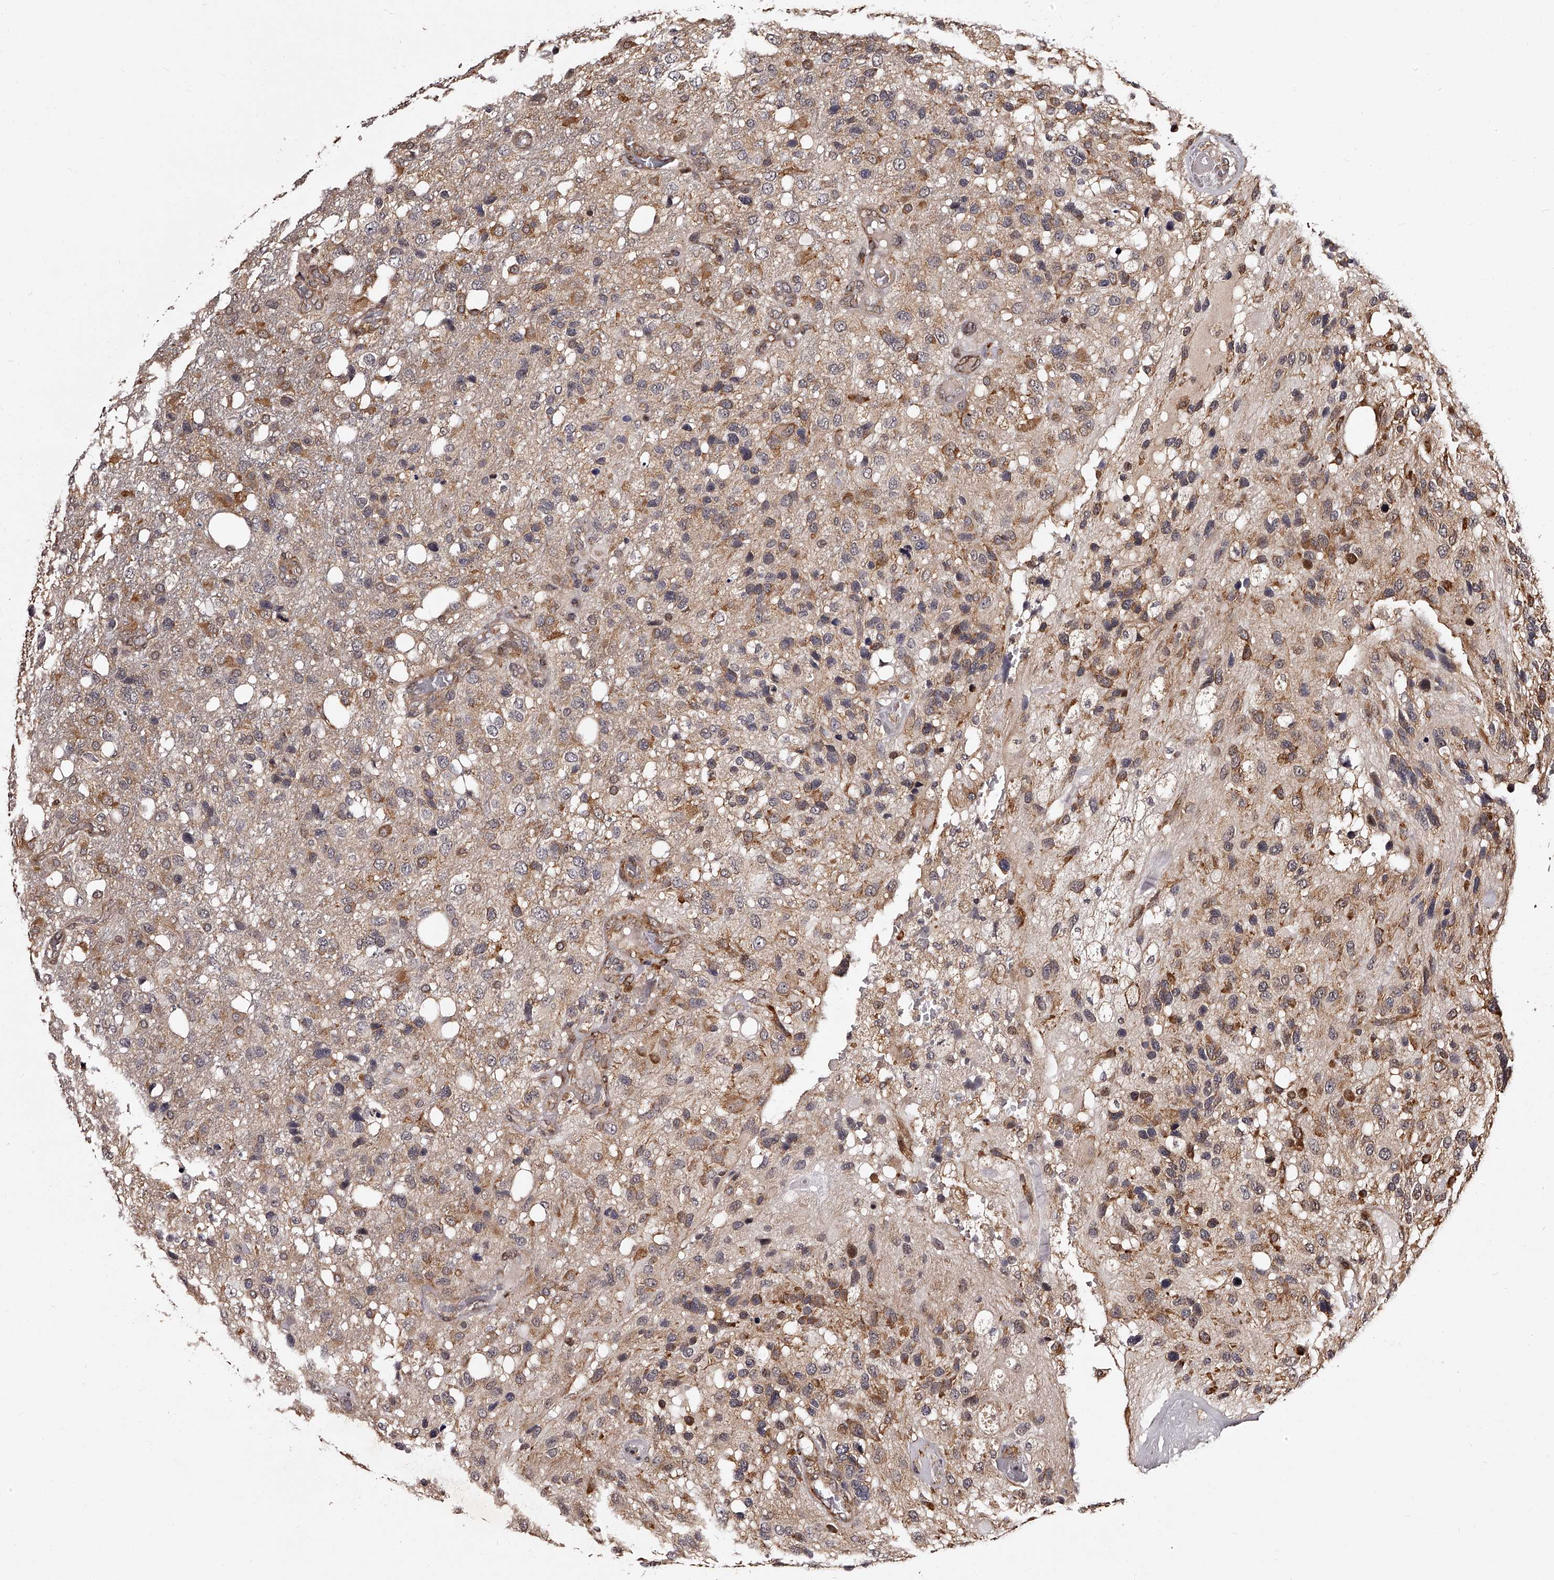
{"staining": {"intensity": "moderate", "quantity": "<25%", "location": "cytoplasmic/membranous"}, "tissue": "glioma", "cell_type": "Tumor cells", "image_type": "cancer", "snomed": [{"axis": "morphology", "description": "Glioma, malignant, High grade"}, {"axis": "topography", "description": "Brain"}], "caption": "Protein expression analysis of high-grade glioma (malignant) reveals moderate cytoplasmic/membranous staining in about <25% of tumor cells.", "gene": "RSC1A1", "patient": {"sex": "female", "age": 58}}